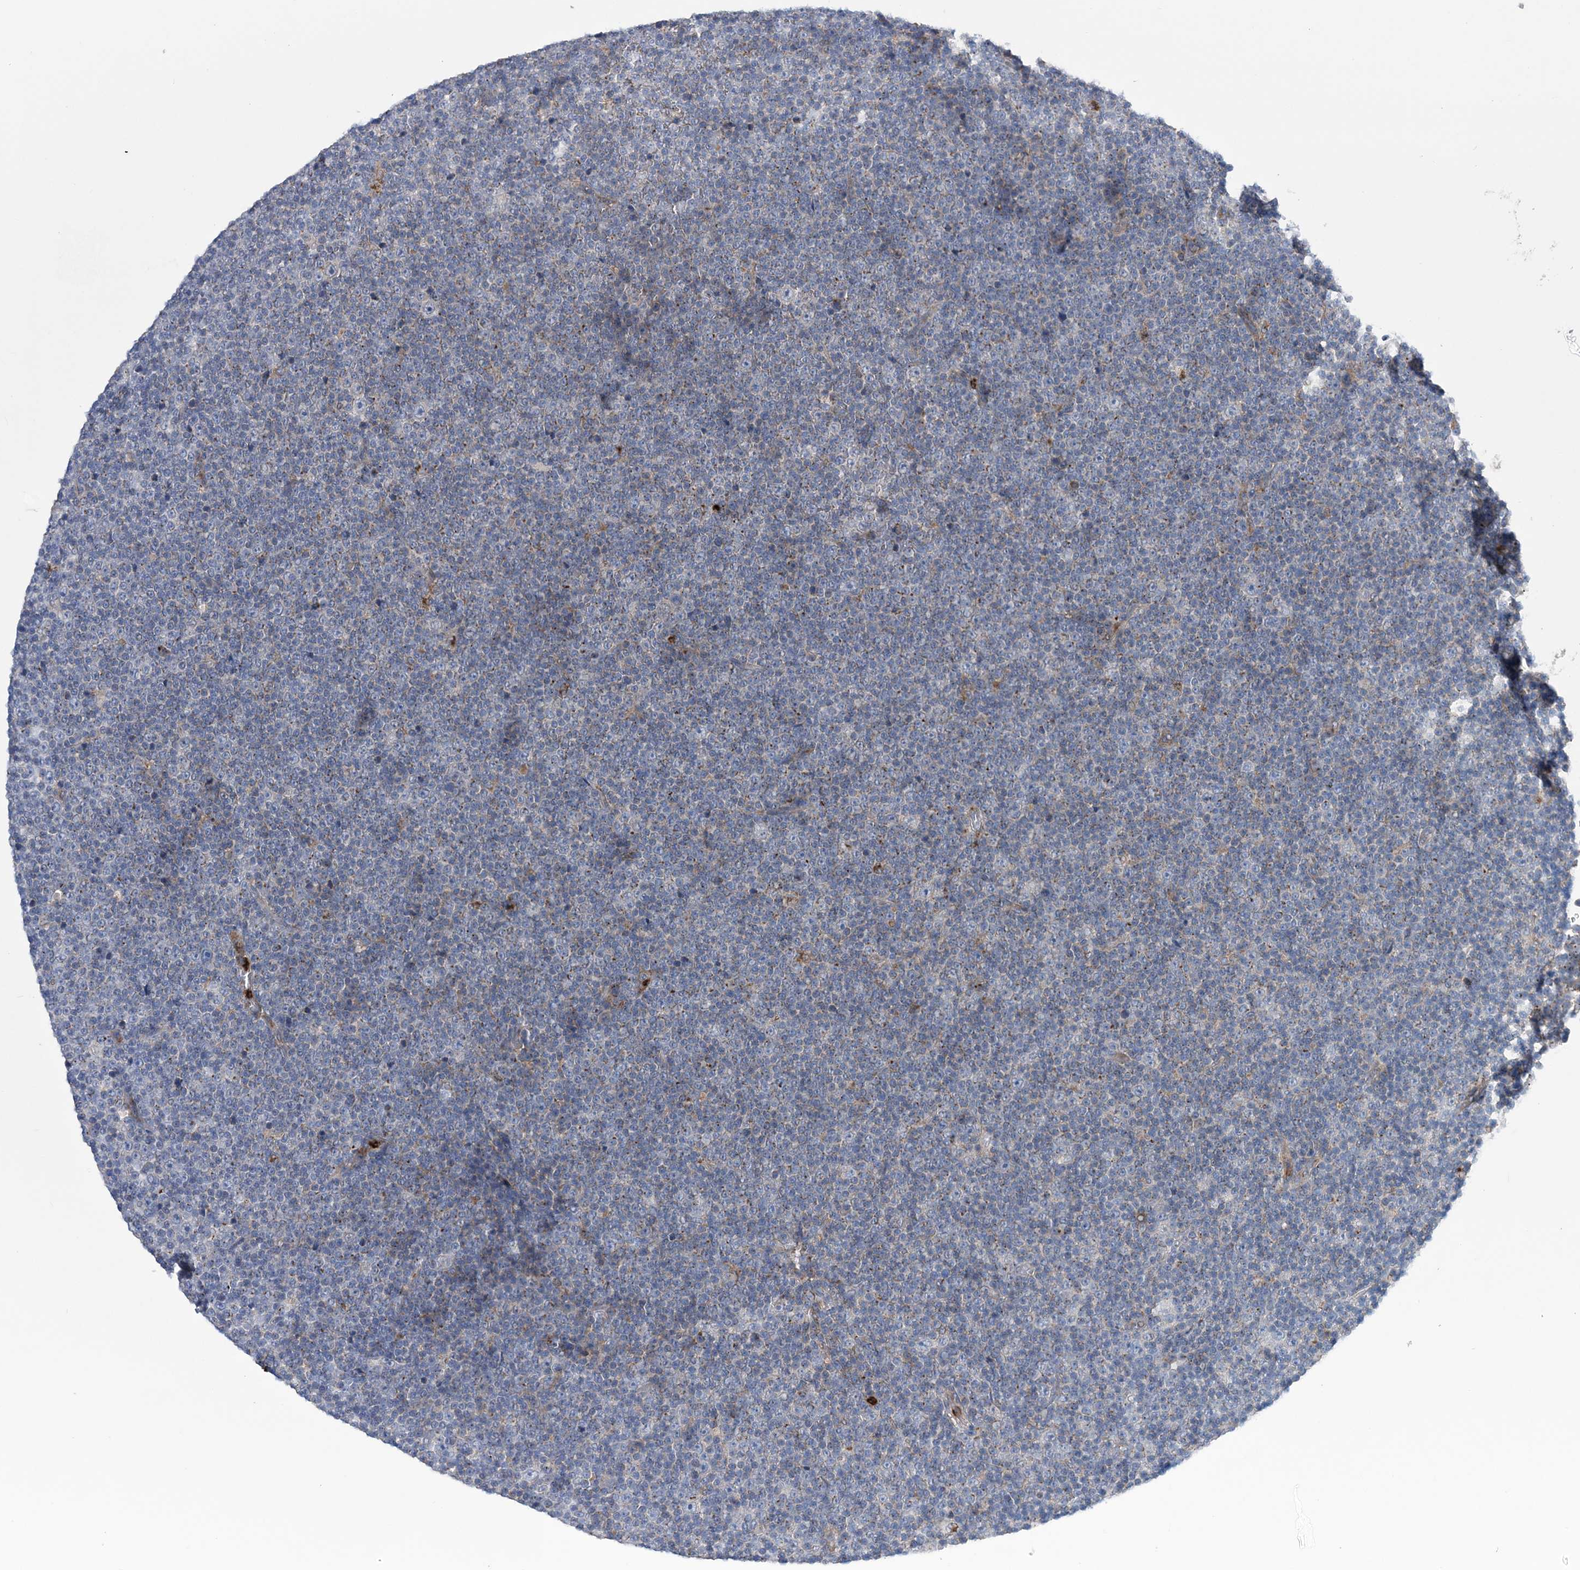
{"staining": {"intensity": "negative", "quantity": "none", "location": "none"}, "tissue": "lymphoma", "cell_type": "Tumor cells", "image_type": "cancer", "snomed": [{"axis": "morphology", "description": "Malignant lymphoma, non-Hodgkin's type, Low grade"}, {"axis": "topography", "description": "Lymph node"}], "caption": "IHC photomicrograph of neoplastic tissue: human malignant lymphoma, non-Hodgkin's type (low-grade) stained with DAB (3,3'-diaminobenzidine) reveals no significant protein expression in tumor cells.", "gene": "PTTG1IP", "patient": {"sex": "female", "age": 67}}